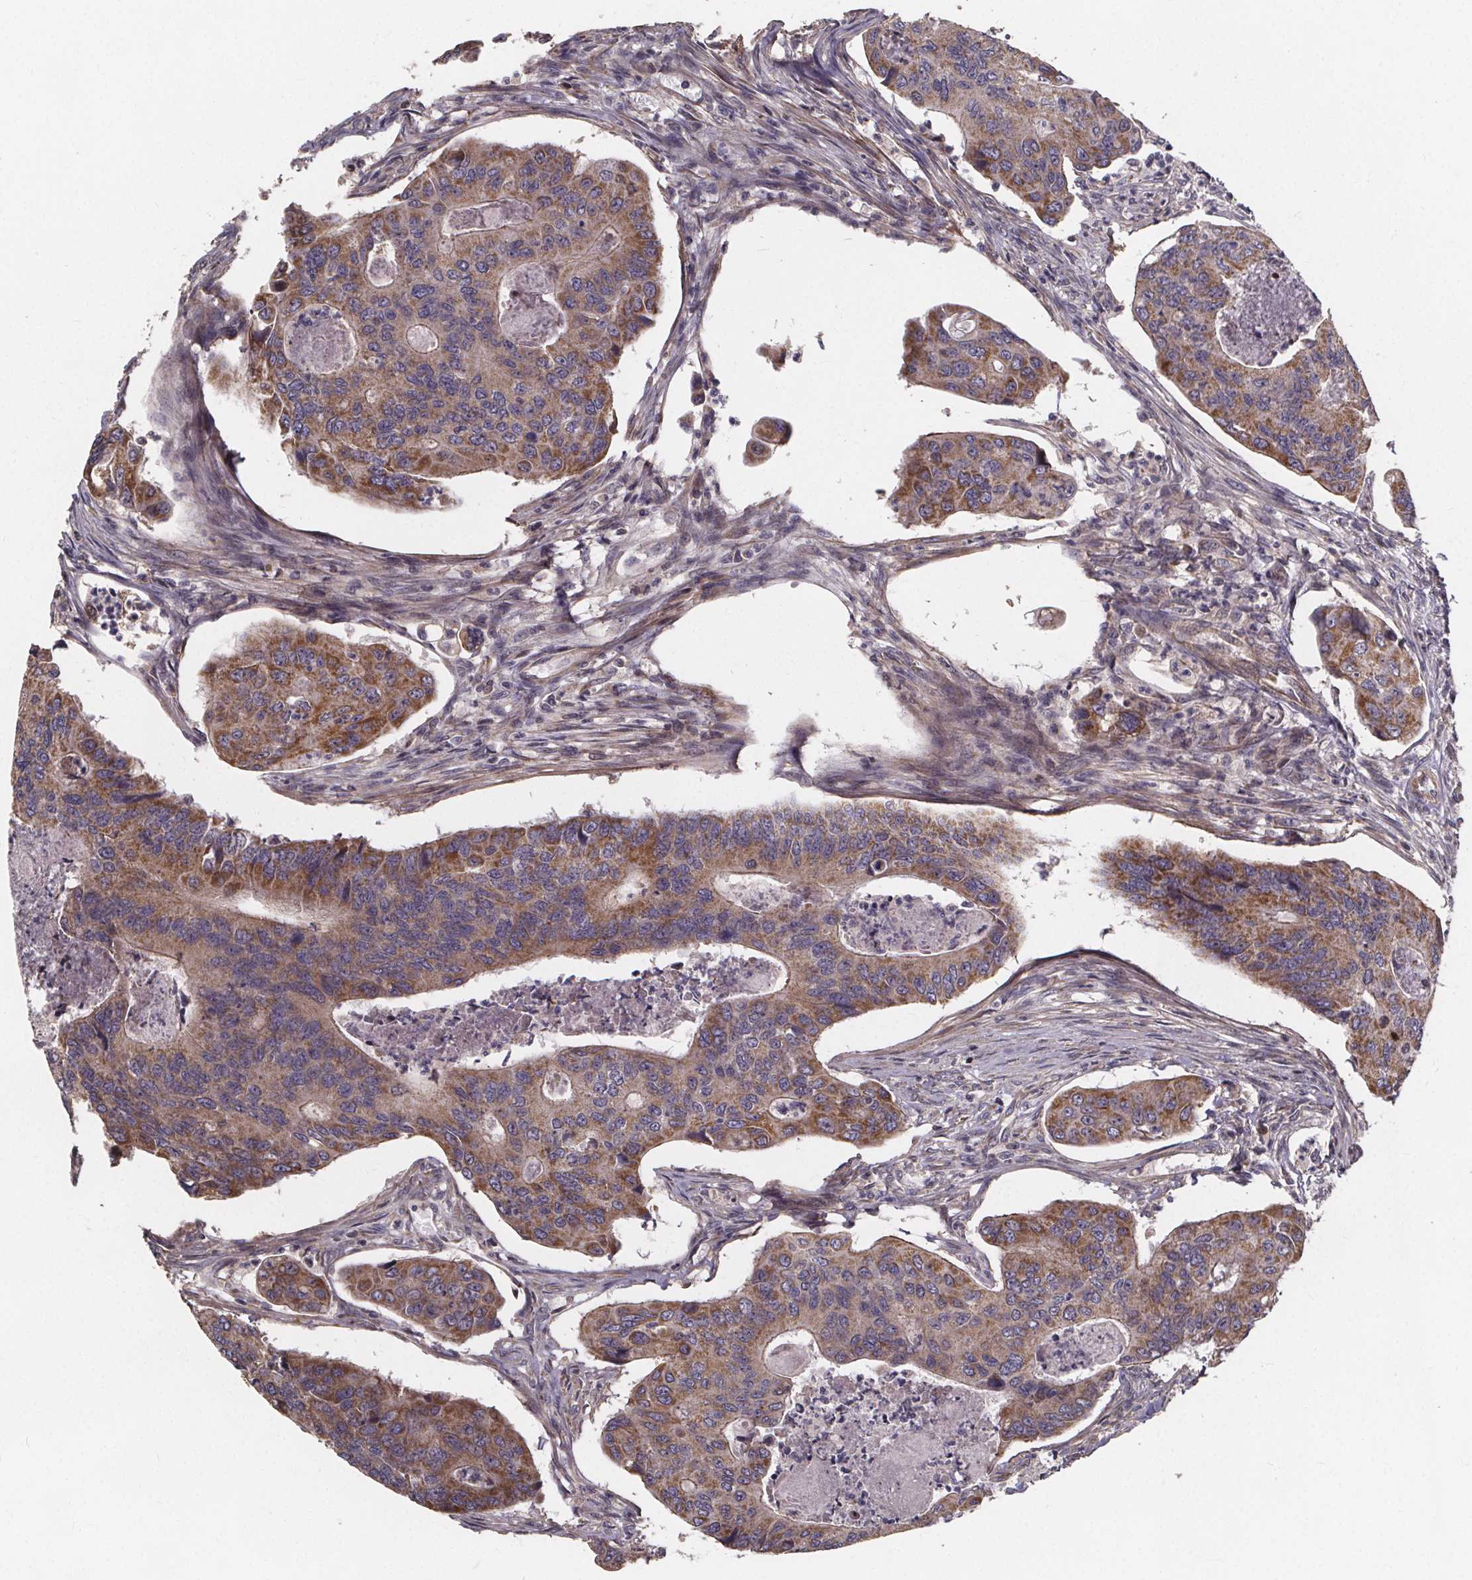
{"staining": {"intensity": "moderate", "quantity": ">75%", "location": "cytoplasmic/membranous"}, "tissue": "colorectal cancer", "cell_type": "Tumor cells", "image_type": "cancer", "snomed": [{"axis": "morphology", "description": "Adenocarcinoma, NOS"}, {"axis": "topography", "description": "Colon"}], "caption": "This photomicrograph demonstrates colorectal cancer stained with immunohistochemistry (IHC) to label a protein in brown. The cytoplasmic/membranous of tumor cells show moderate positivity for the protein. Nuclei are counter-stained blue.", "gene": "YME1L1", "patient": {"sex": "female", "age": 67}}